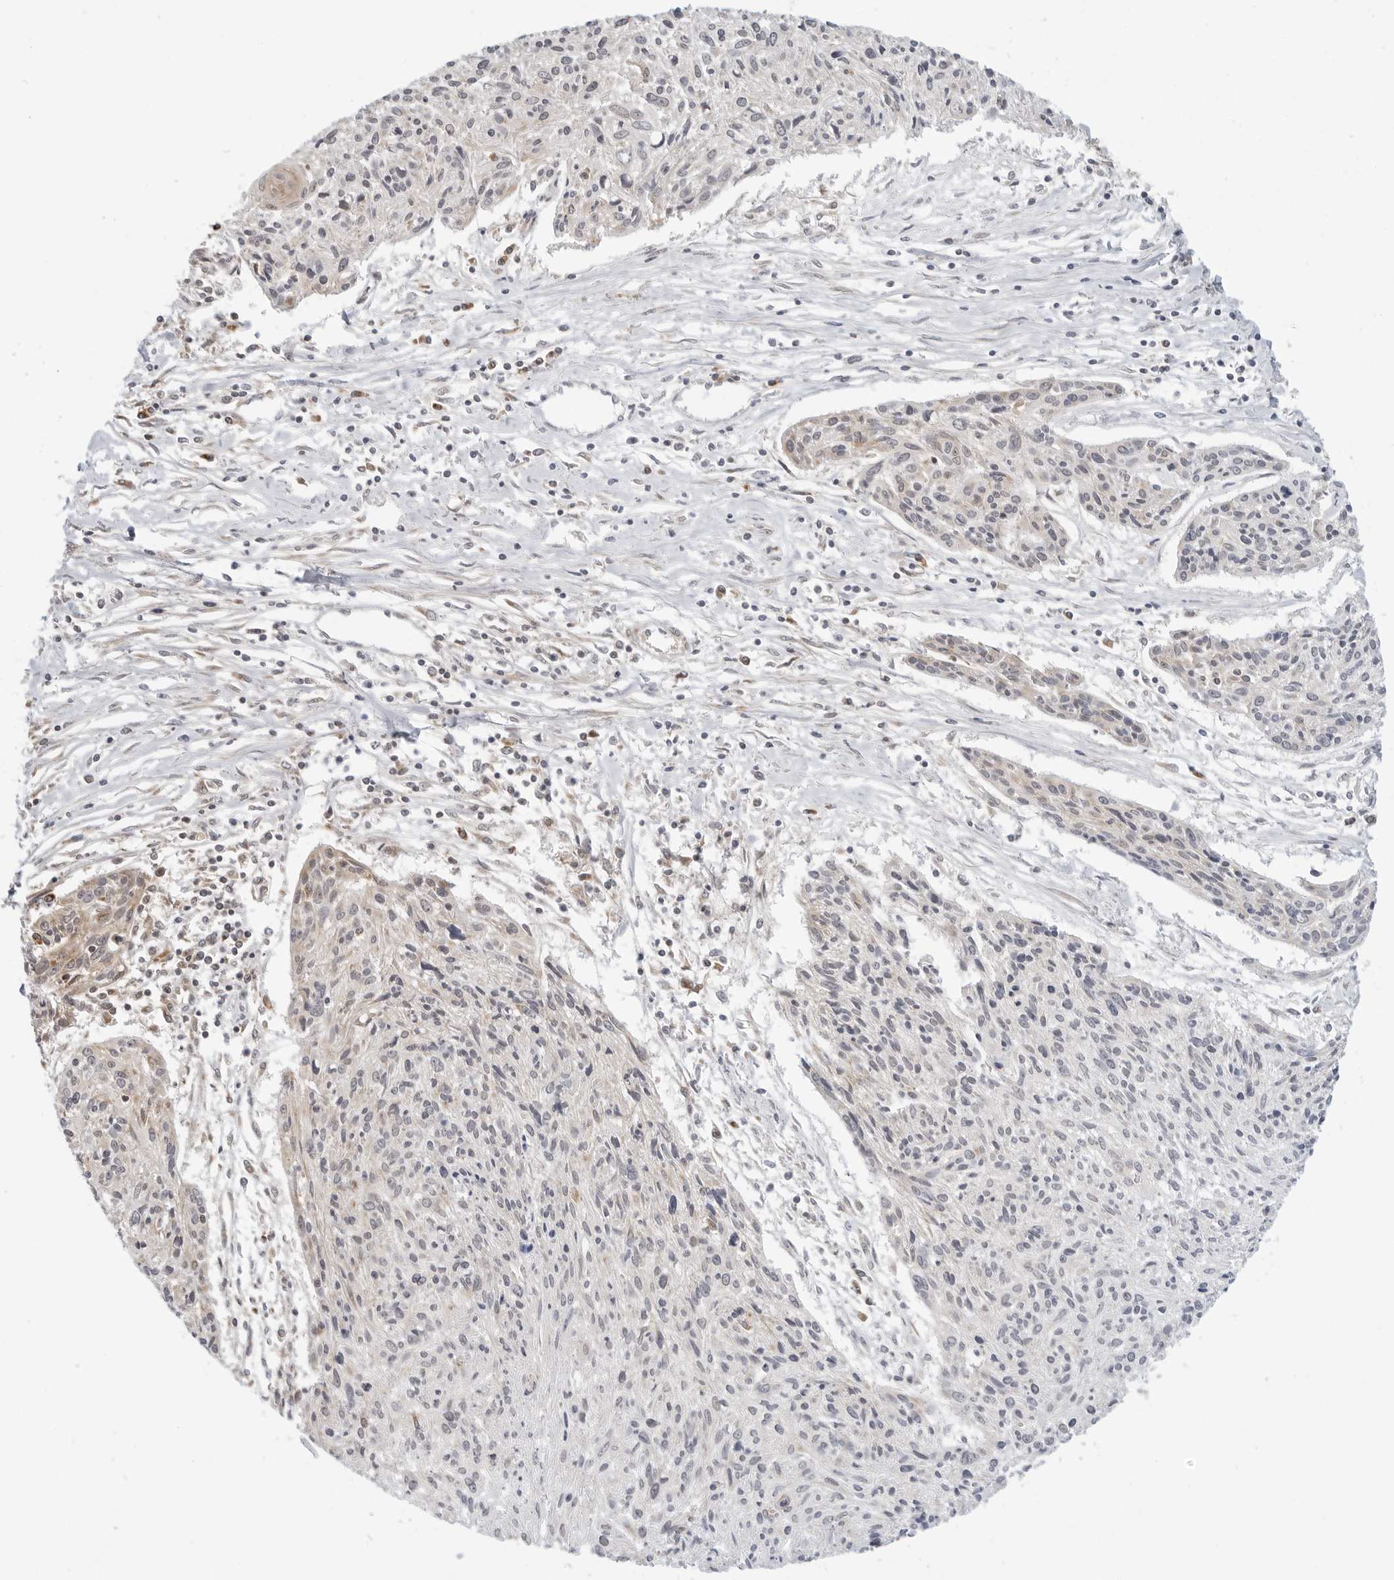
{"staining": {"intensity": "negative", "quantity": "none", "location": "none"}, "tissue": "cervical cancer", "cell_type": "Tumor cells", "image_type": "cancer", "snomed": [{"axis": "morphology", "description": "Squamous cell carcinoma, NOS"}, {"axis": "topography", "description": "Cervix"}], "caption": "The micrograph demonstrates no significant expression in tumor cells of squamous cell carcinoma (cervical).", "gene": "POLR3GL", "patient": {"sex": "female", "age": 51}}